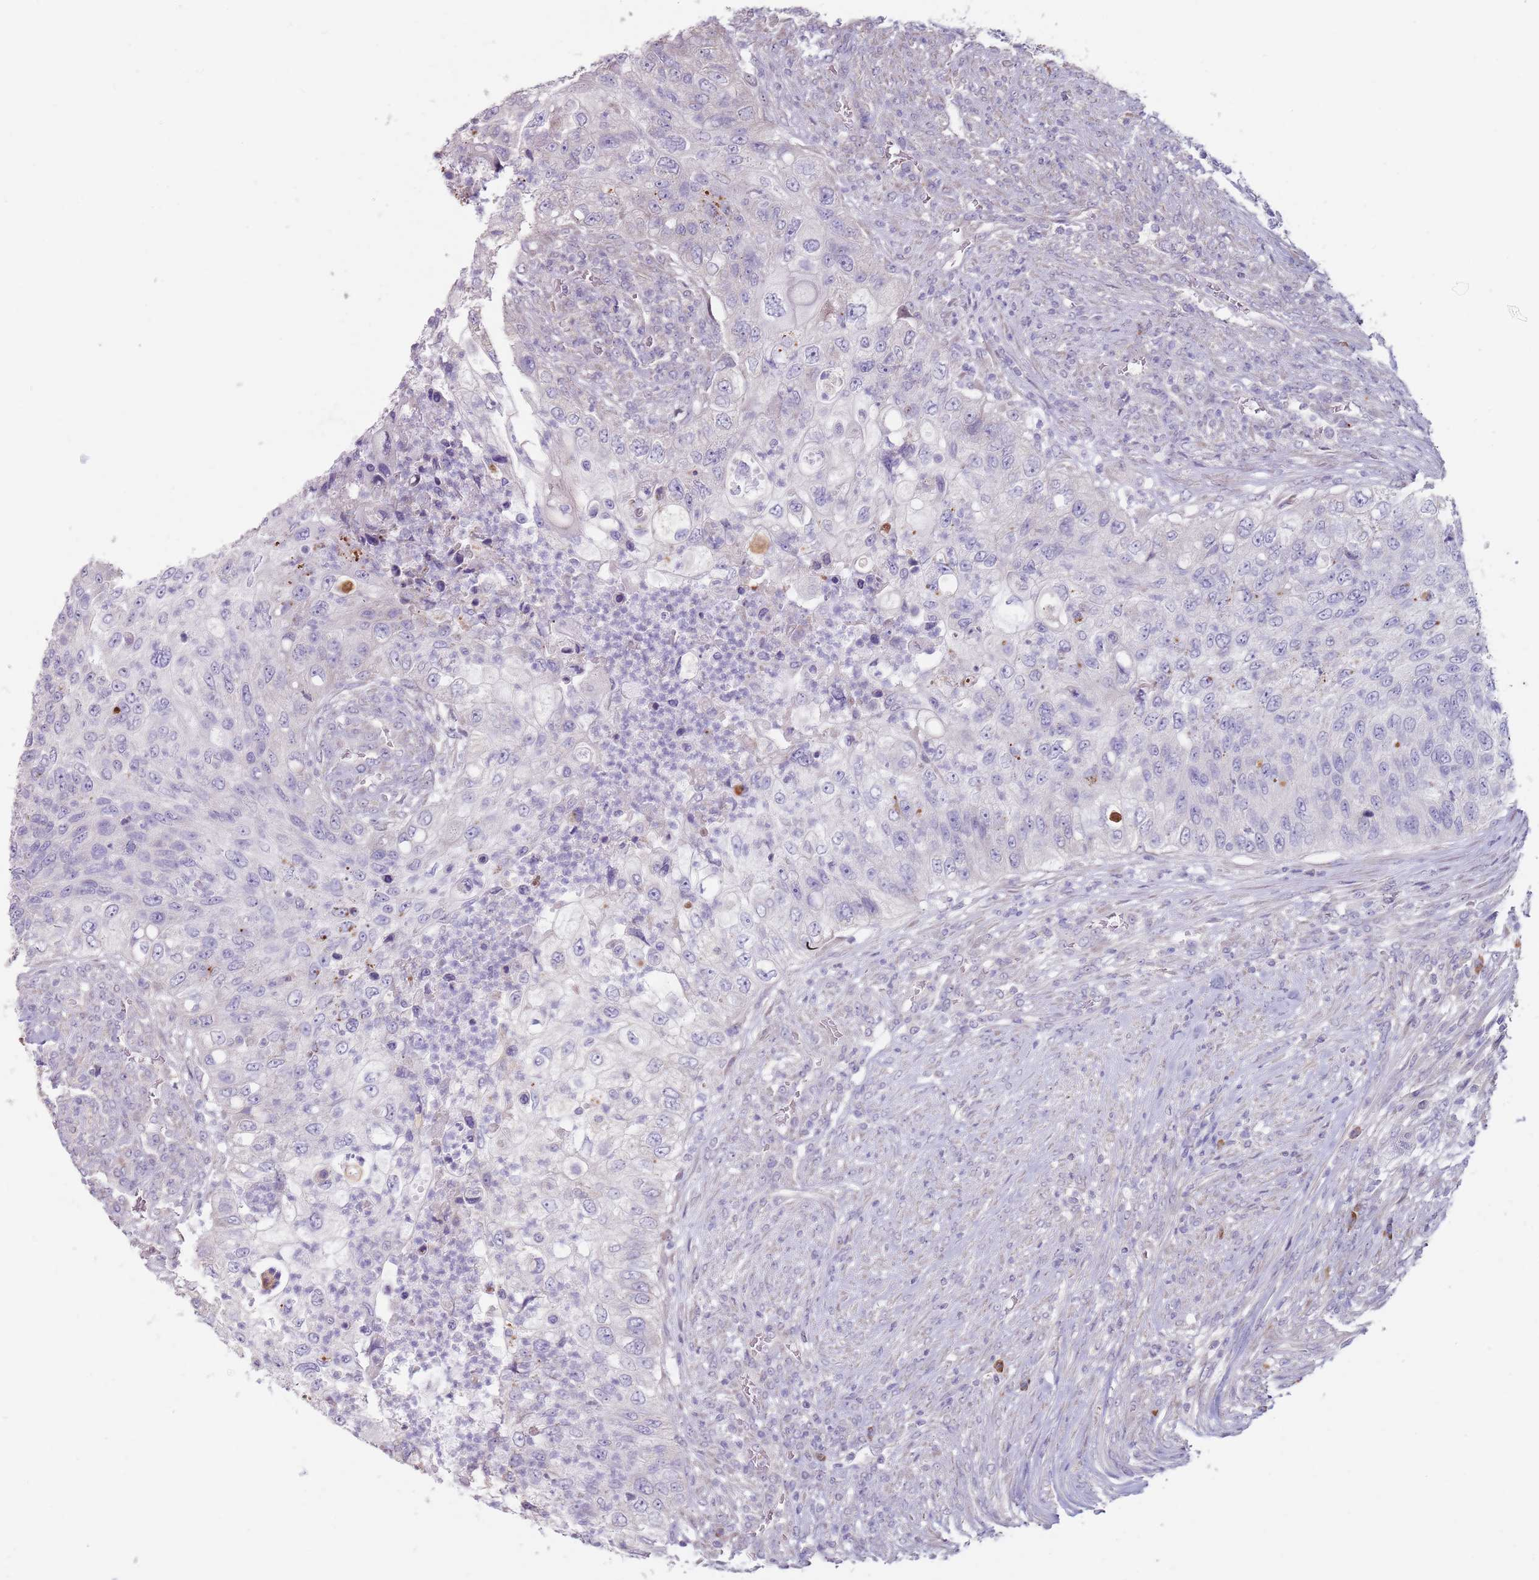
{"staining": {"intensity": "negative", "quantity": "none", "location": "none"}, "tissue": "urothelial cancer", "cell_type": "Tumor cells", "image_type": "cancer", "snomed": [{"axis": "morphology", "description": "Urothelial carcinoma, High grade"}, {"axis": "topography", "description": "Urinary bladder"}], "caption": "This micrograph is of urothelial cancer stained with immunohistochemistry (IHC) to label a protein in brown with the nuclei are counter-stained blue. There is no positivity in tumor cells.", "gene": "DXO", "patient": {"sex": "female", "age": 60}}